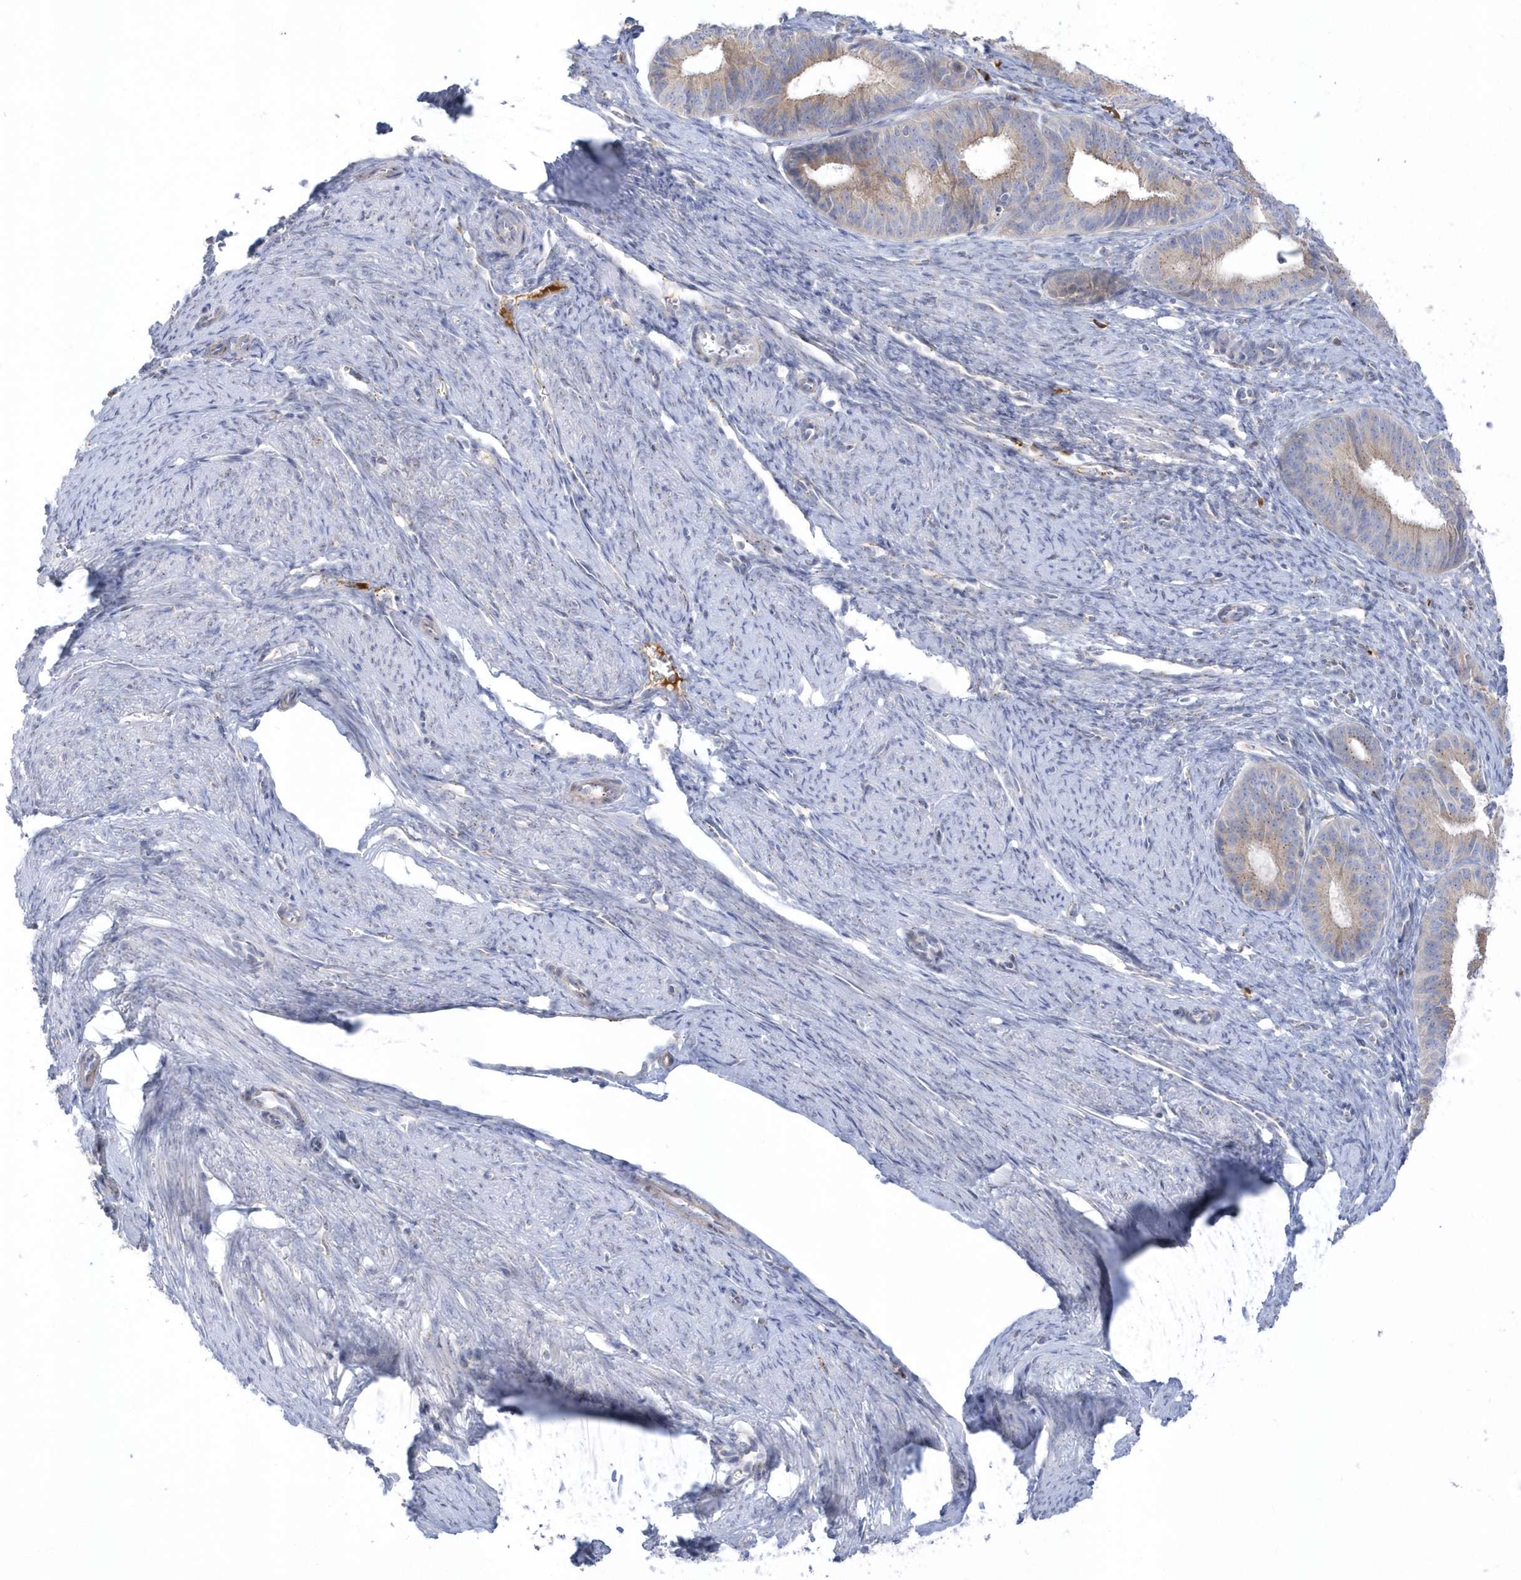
{"staining": {"intensity": "weak", "quantity": "25%-75%", "location": "cytoplasmic/membranous"}, "tissue": "endometrial cancer", "cell_type": "Tumor cells", "image_type": "cancer", "snomed": [{"axis": "morphology", "description": "Adenocarcinoma, NOS"}, {"axis": "topography", "description": "Endometrium"}], "caption": "Immunohistochemical staining of adenocarcinoma (endometrial) exhibits weak cytoplasmic/membranous protein expression in approximately 25%-75% of tumor cells. The protein is shown in brown color, while the nuclei are stained blue.", "gene": "SEMA3D", "patient": {"sex": "female", "age": 51}}